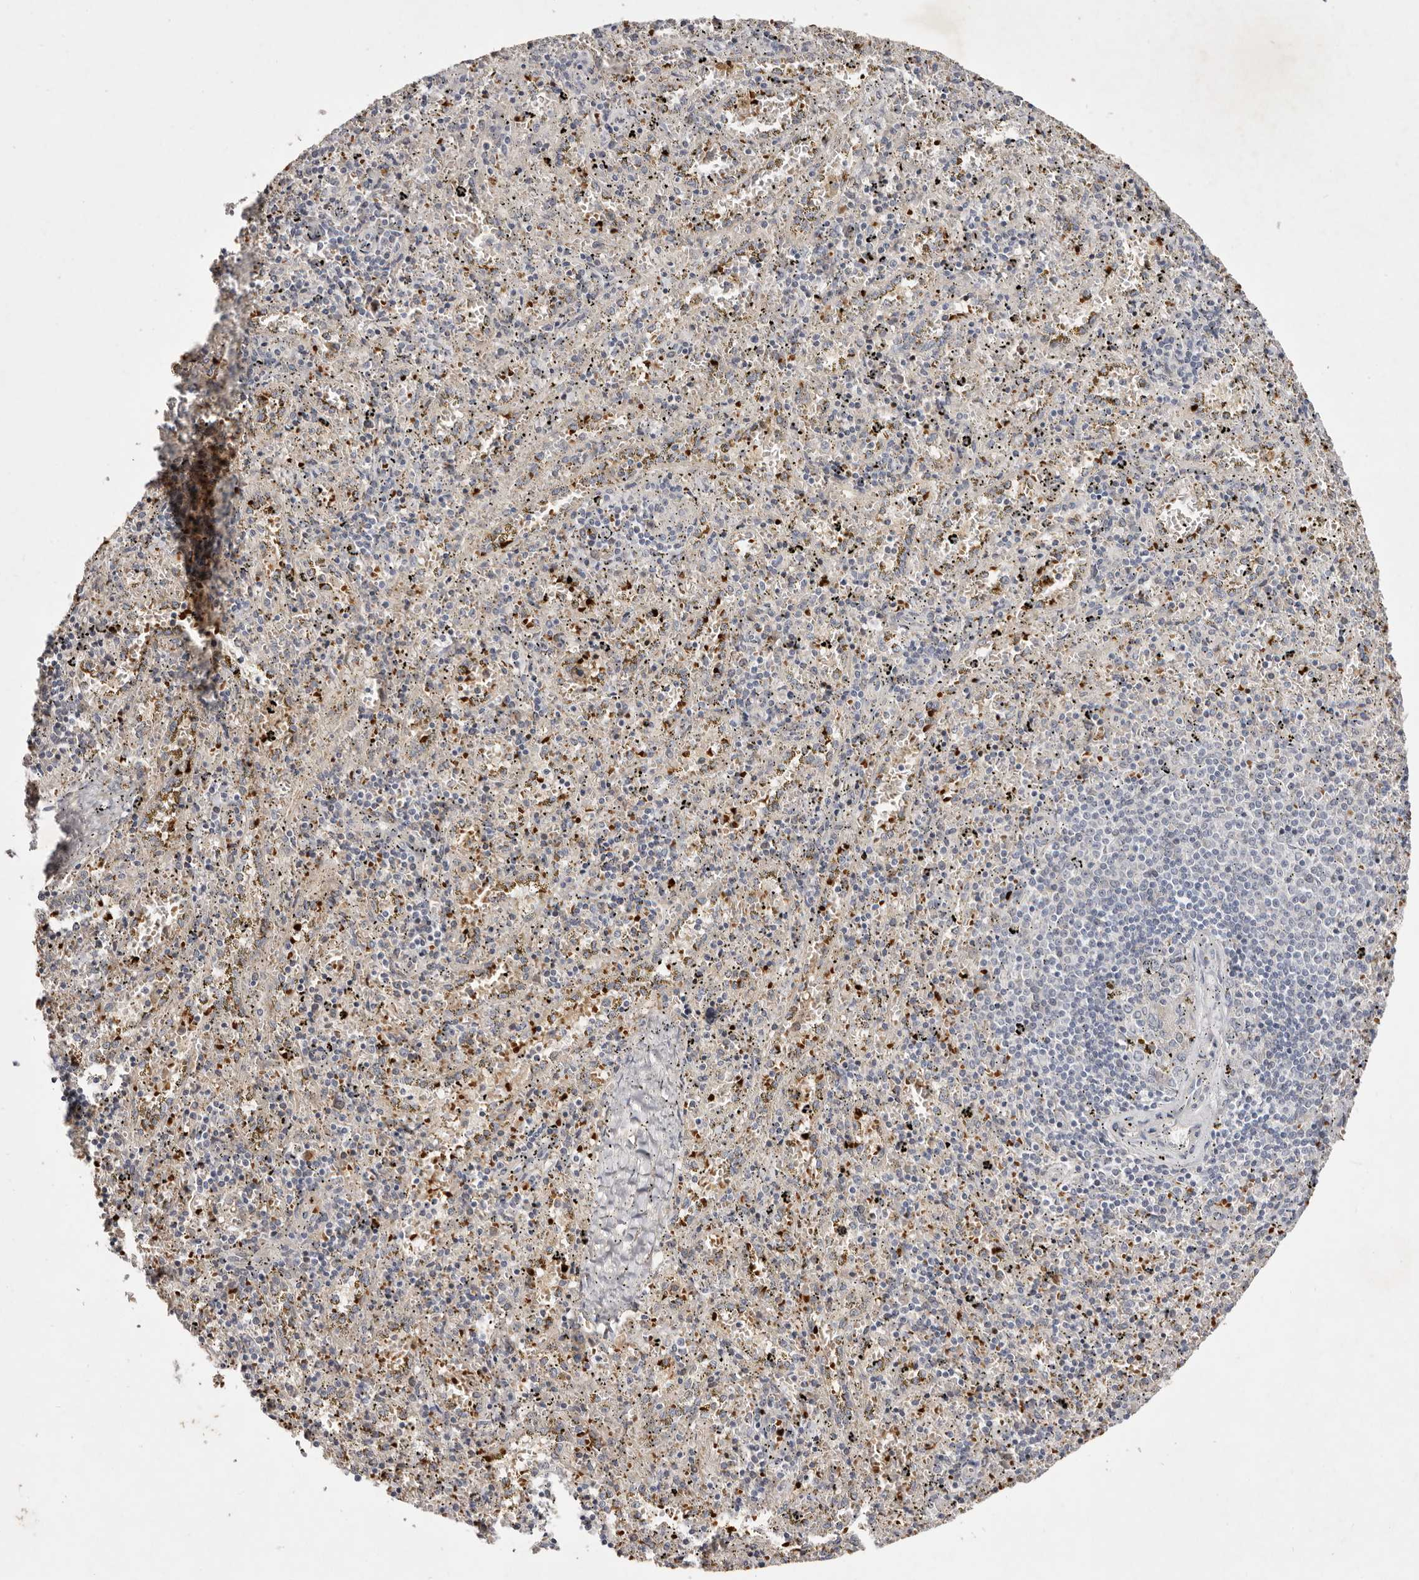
{"staining": {"intensity": "strong", "quantity": "25%-75%", "location": "cytoplasmic/membranous"}, "tissue": "spleen", "cell_type": "Cells in red pulp", "image_type": "normal", "snomed": [{"axis": "morphology", "description": "Normal tissue, NOS"}, {"axis": "topography", "description": "Spleen"}], "caption": "Immunohistochemical staining of unremarkable spleen demonstrates 25%-75% levels of strong cytoplasmic/membranous protein staining in about 25%-75% of cells in red pulp.", "gene": "GPR84", "patient": {"sex": "male", "age": 11}}